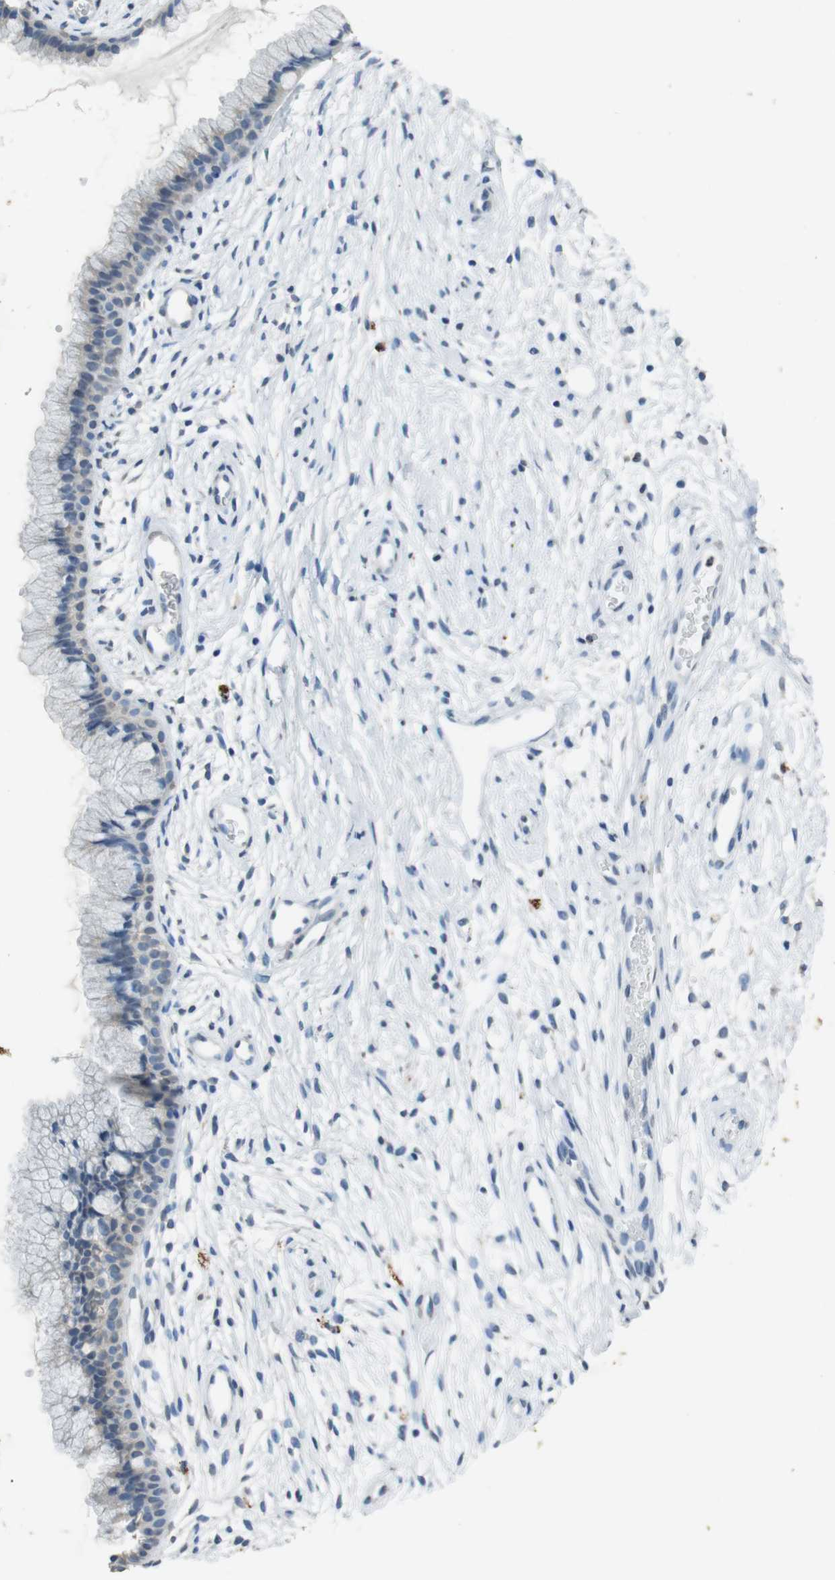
{"staining": {"intensity": "negative", "quantity": "none", "location": "none"}, "tissue": "cervix", "cell_type": "Glandular cells", "image_type": "normal", "snomed": [{"axis": "morphology", "description": "Normal tissue, NOS"}, {"axis": "topography", "description": "Cervix"}], "caption": "Cervix was stained to show a protein in brown. There is no significant staining in glandular cells. Brightfield microscopy of immunohistochemistry stained with DAB (brown) and hematoxylin (blue), captured at high magnification.", "gene": "STBD1", "patient": {"sex": "female", "age": 39}}